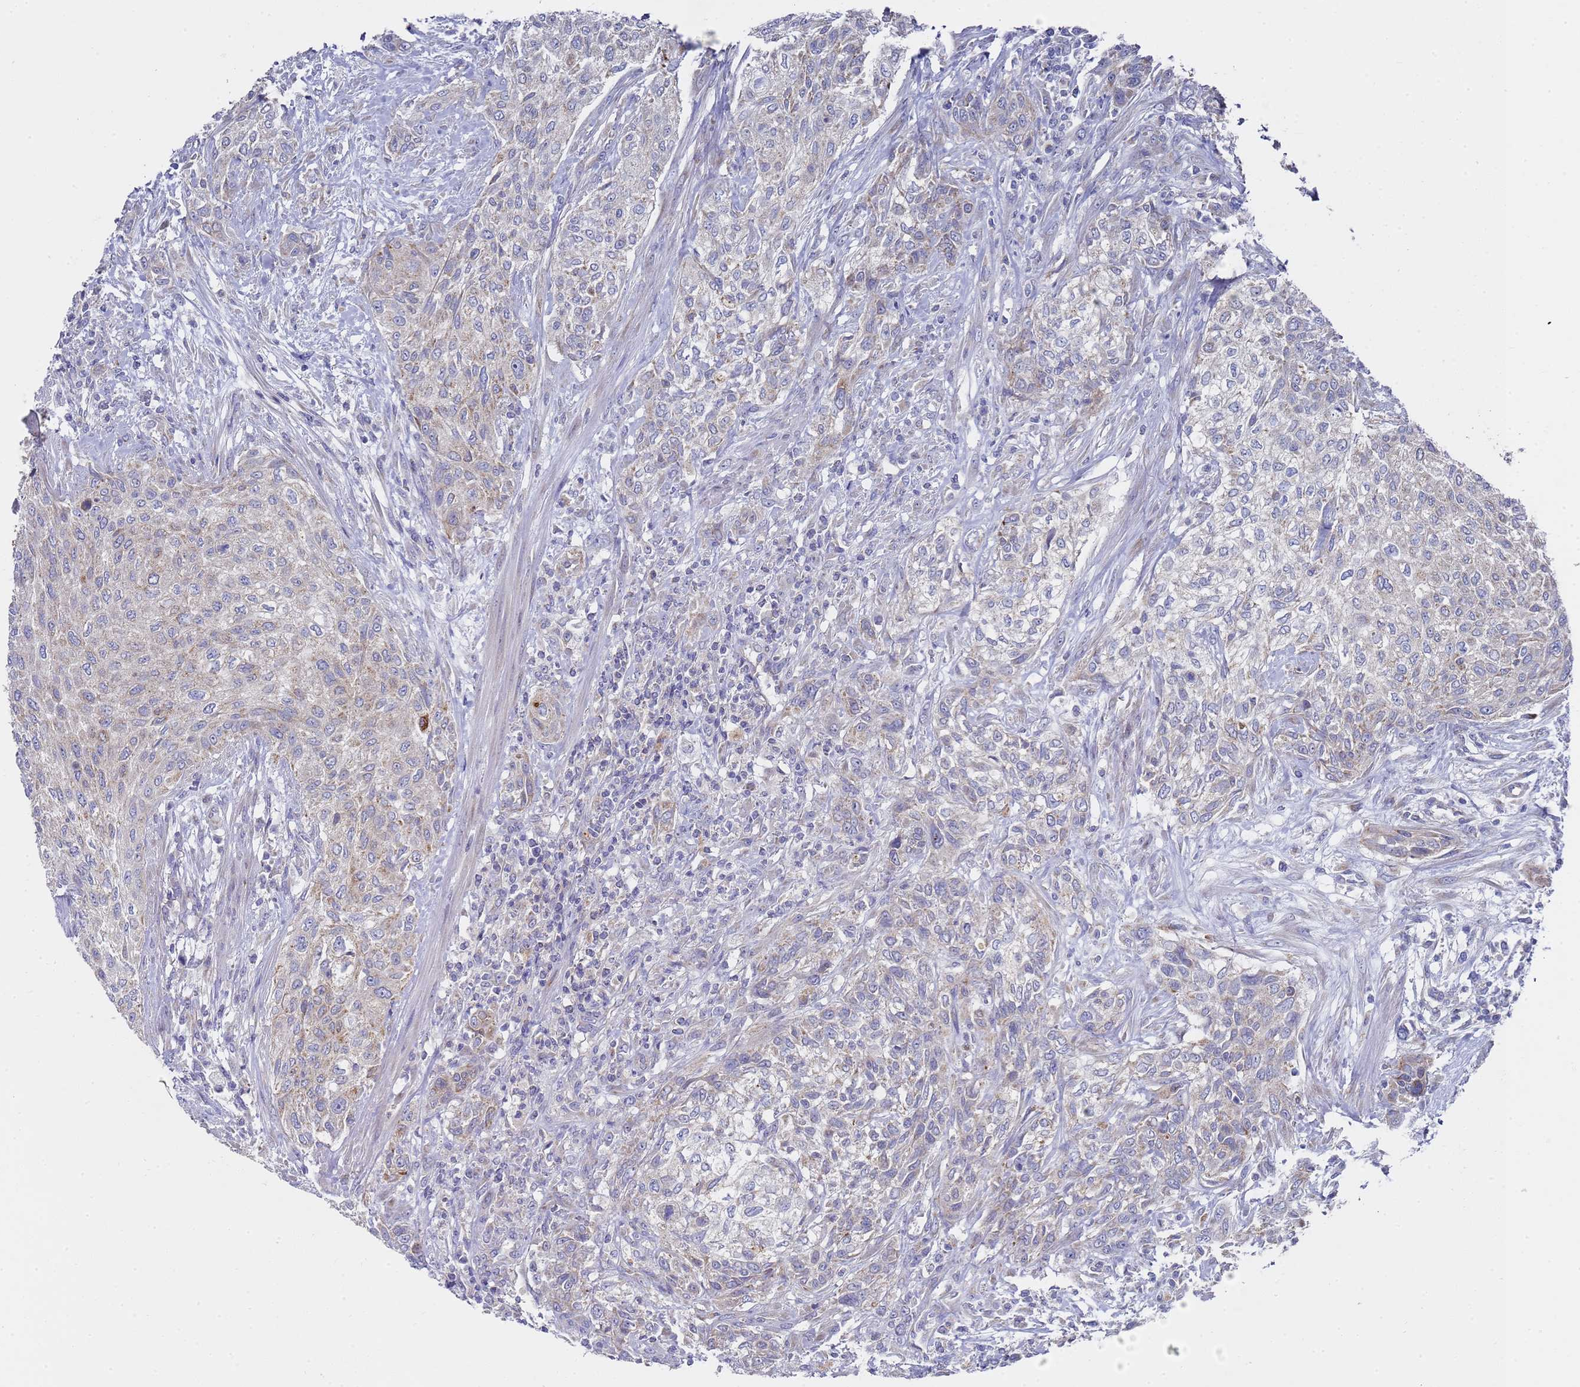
{"staining": {"intensity": "weak", "quantity": "25%-75%", "location": "cytoplasmic/membranous"}, "tissue": "urothelial cancer", "cell_type": "Tumor cells", "image_type": "cancer", "snomed": [{"axis": "morphology", "description": "Normal tissue, NOS"}, {"axis": "morphology", "description": "Urothelial carcinoma, NOS"}, {"axis": "topography", "description": "Urinary bladder"}, {"axis": "topography", "description": "Peripheral nerve tissue"}], "caption": "DAB (3,3'-diaminobenzidine) immunohistochemical staining of urothelial cancer reveals weak cytoplasmic/membranous protein expression in about 25%-75% of tumor cells. The staining is performed using DAB brown chromogen to label protein expression. The nuclei are counter-stained blue using hematoxylin.", "gene": "NPEPPS", "patient": {"sex": "male", "age": 35}}